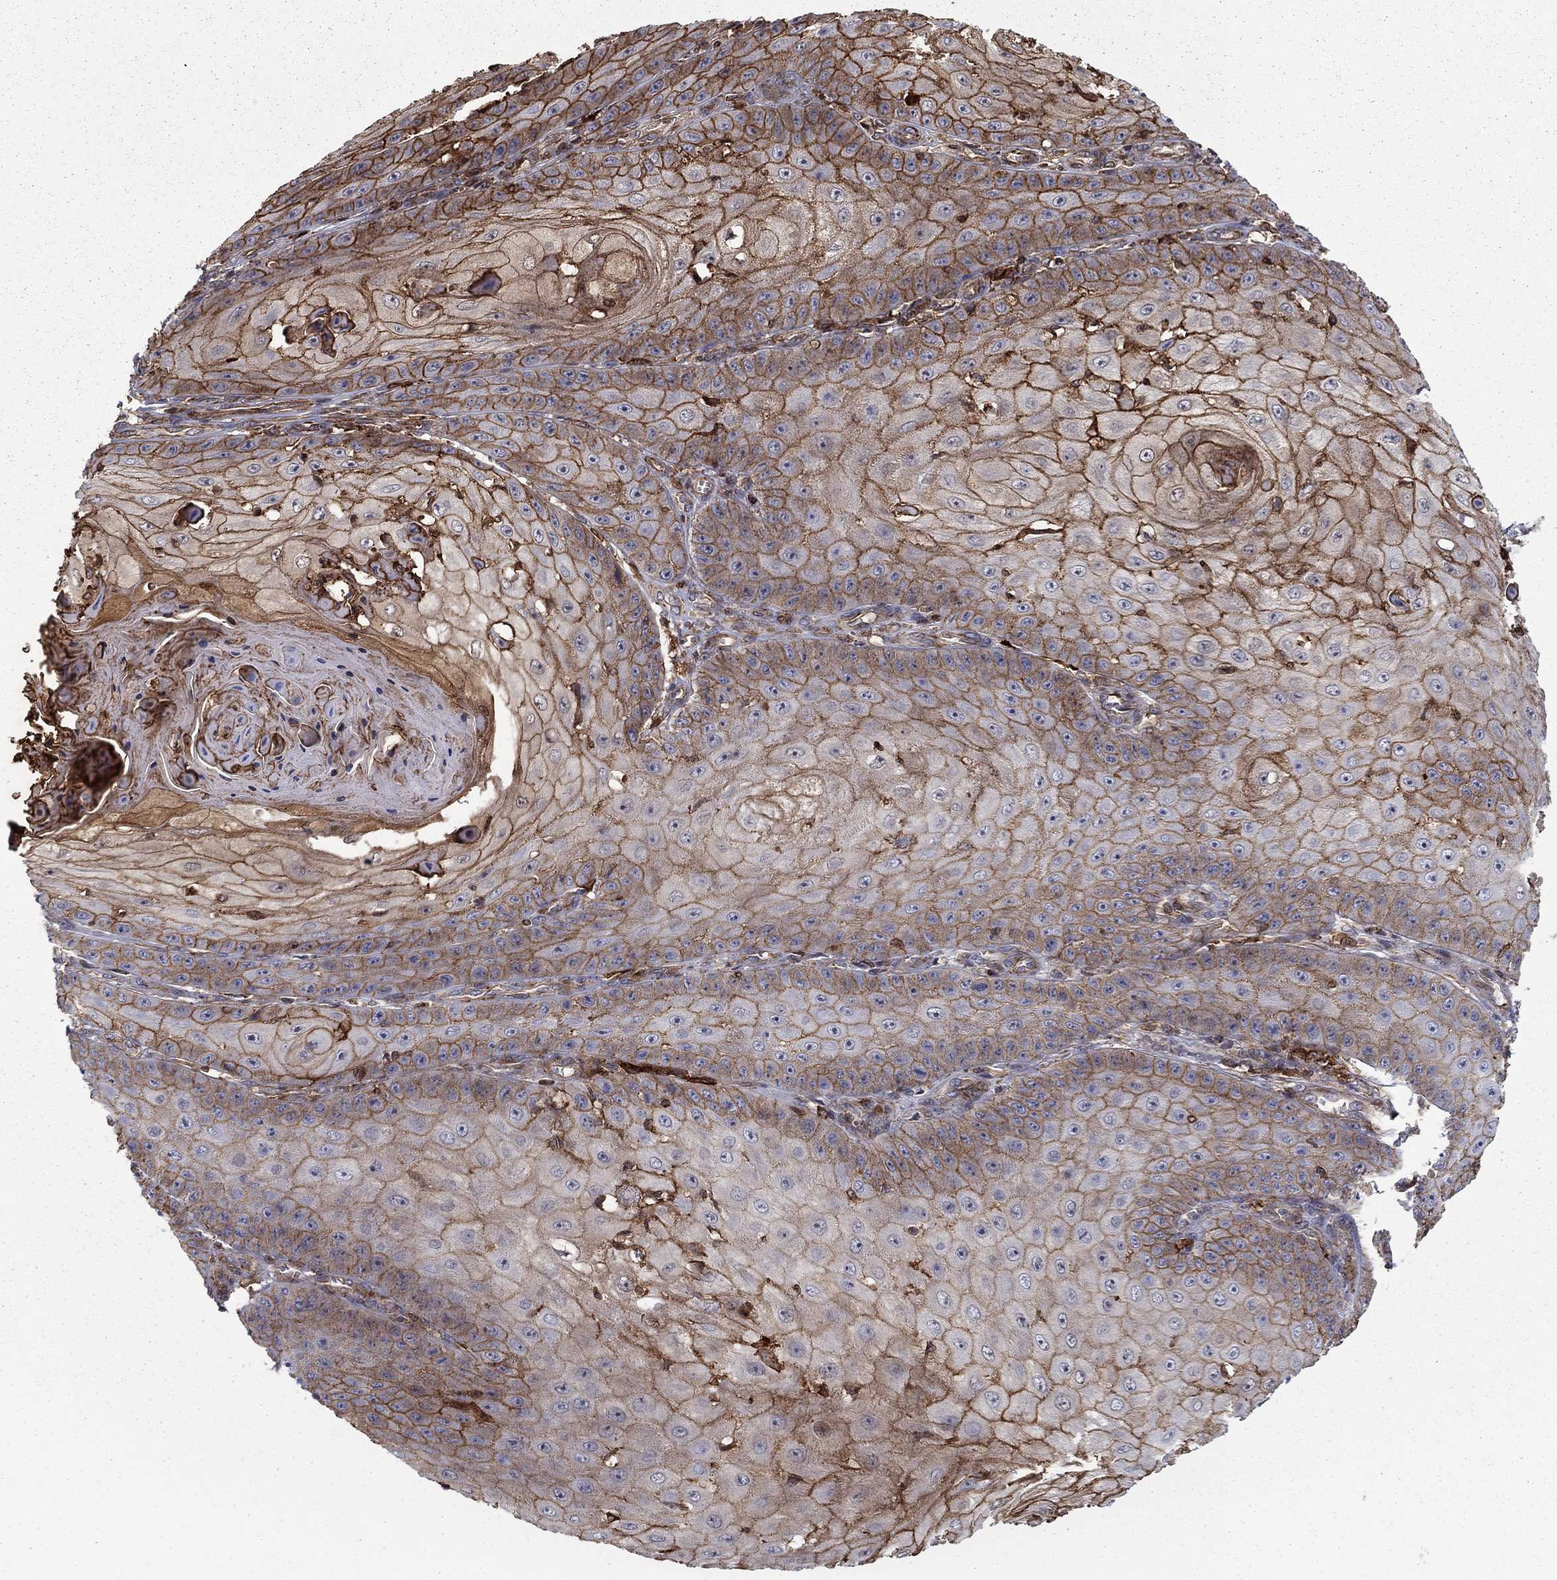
{"staining": {"intensity": "strong", "quantity": ">75%", "location": "cytoplasmic/membranous"}, "tissue": "skin cancer", "cell_type": "Tumor cells", "image_type": "cancer", "snomed": [{"axis": "morphology", "description": "Squamous cell carcinoma, NOS"}, {"axis": "topography", "description": "Skin"}], "caption": "A brown stain highlights strong cytoplasmic/membranous expression of a protein in squamous cell carcinoma (skin) tumor cells.", "gene": "ADM", "patient": {"sex": "male", "age": 70}}